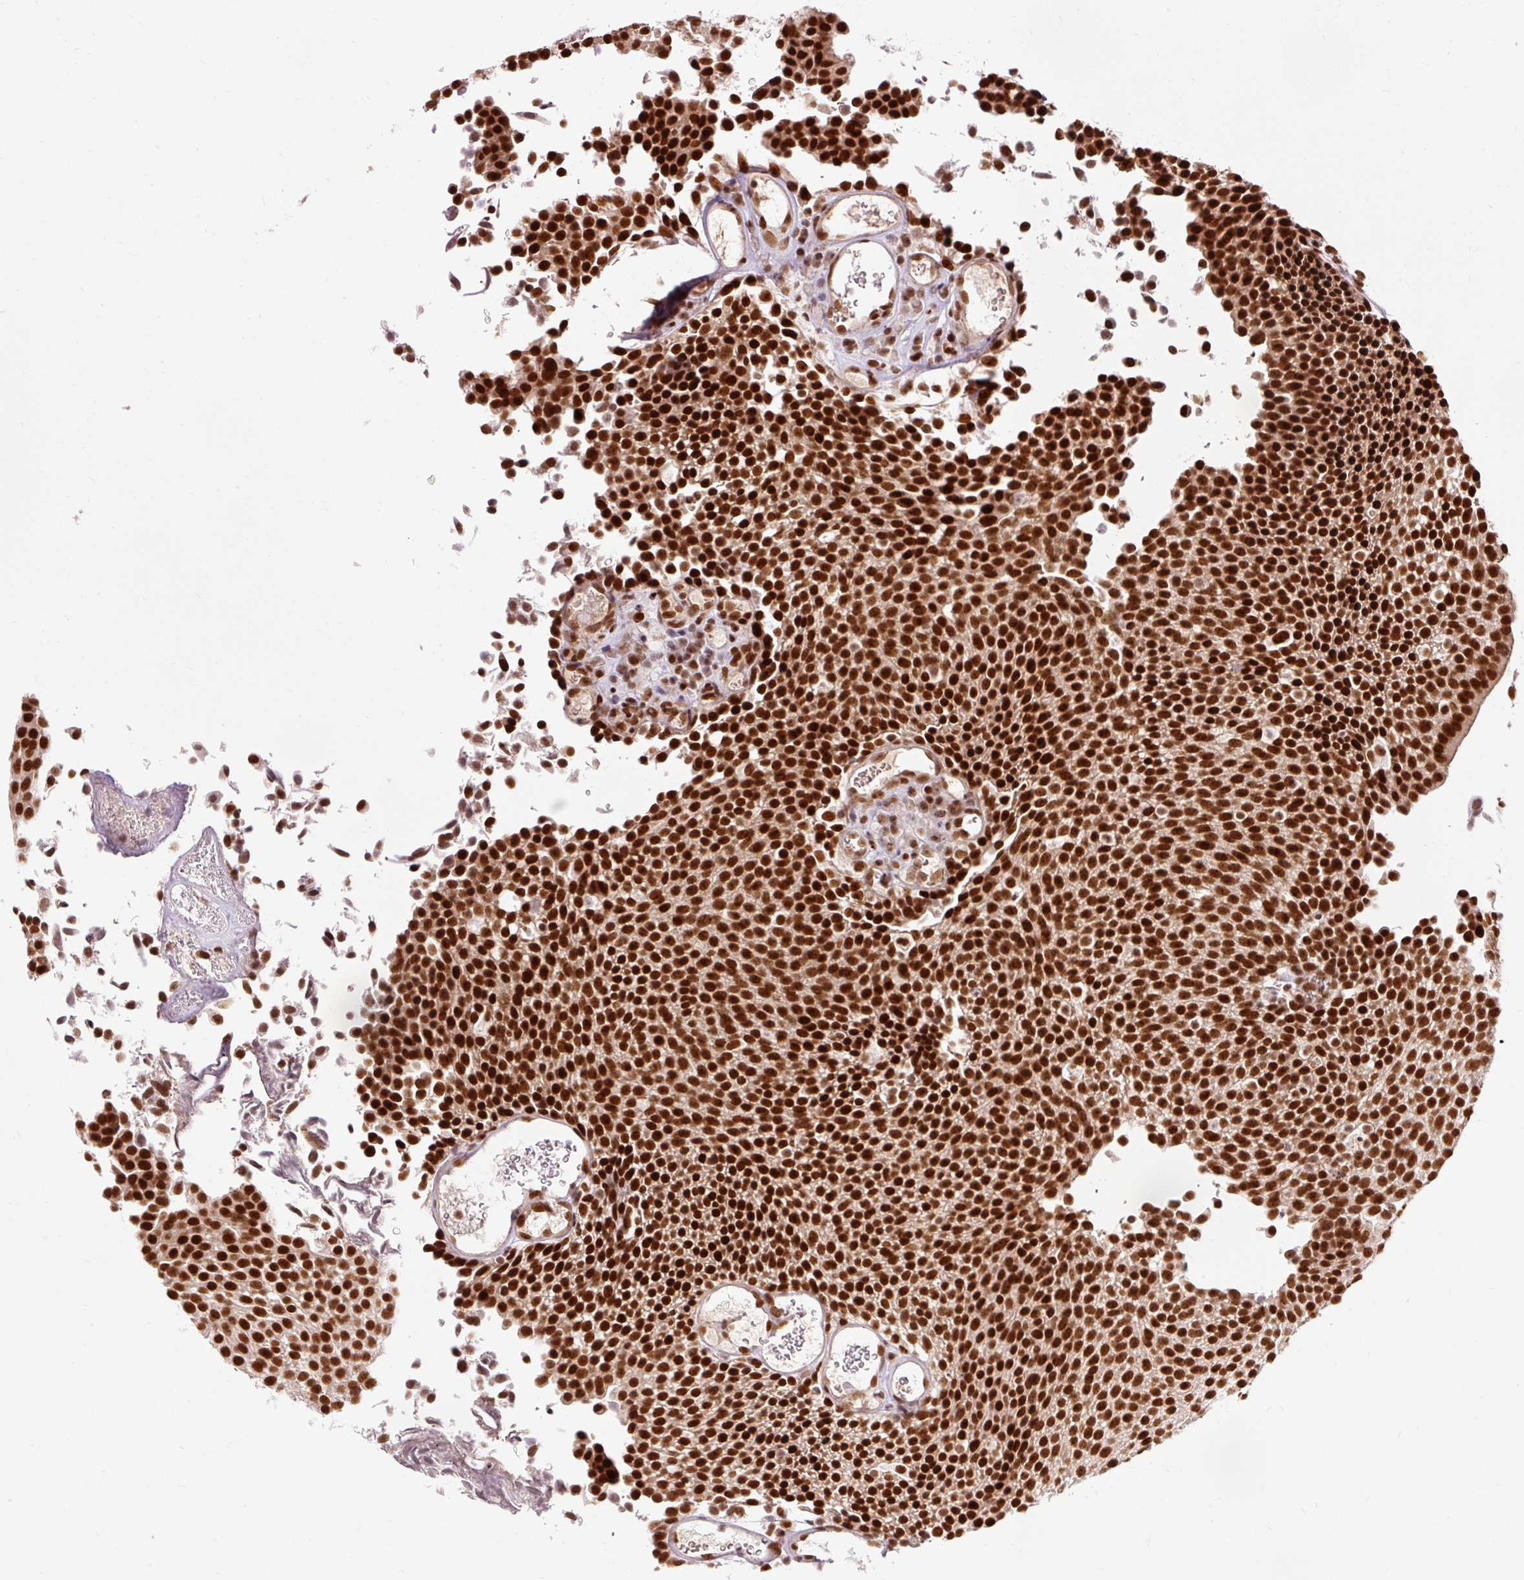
{"staining": {"intensity": "strong", "quantity": ">75%", "location": "nuclear"}, "tissue": "urothelial cancer", "cell_type": "Tumor cells", "image_type": "cancer", "snomed": [{"axis": "morphology", "description": "Urothelial carcinoma, Low grade"}, {"axis": "topography", "description": "Urinary bladder"}], "caption": "A high-resolution micrograph shows immunohistochemistry staining of urothelial carcinoma (low-grade), which shows strong nuclear staining in about >75% of tumor cells. (IHC, brightfield microscopy, high magnification).", "gene": "ZBTB44", "patient": {"sex": "female", "age": 79}}